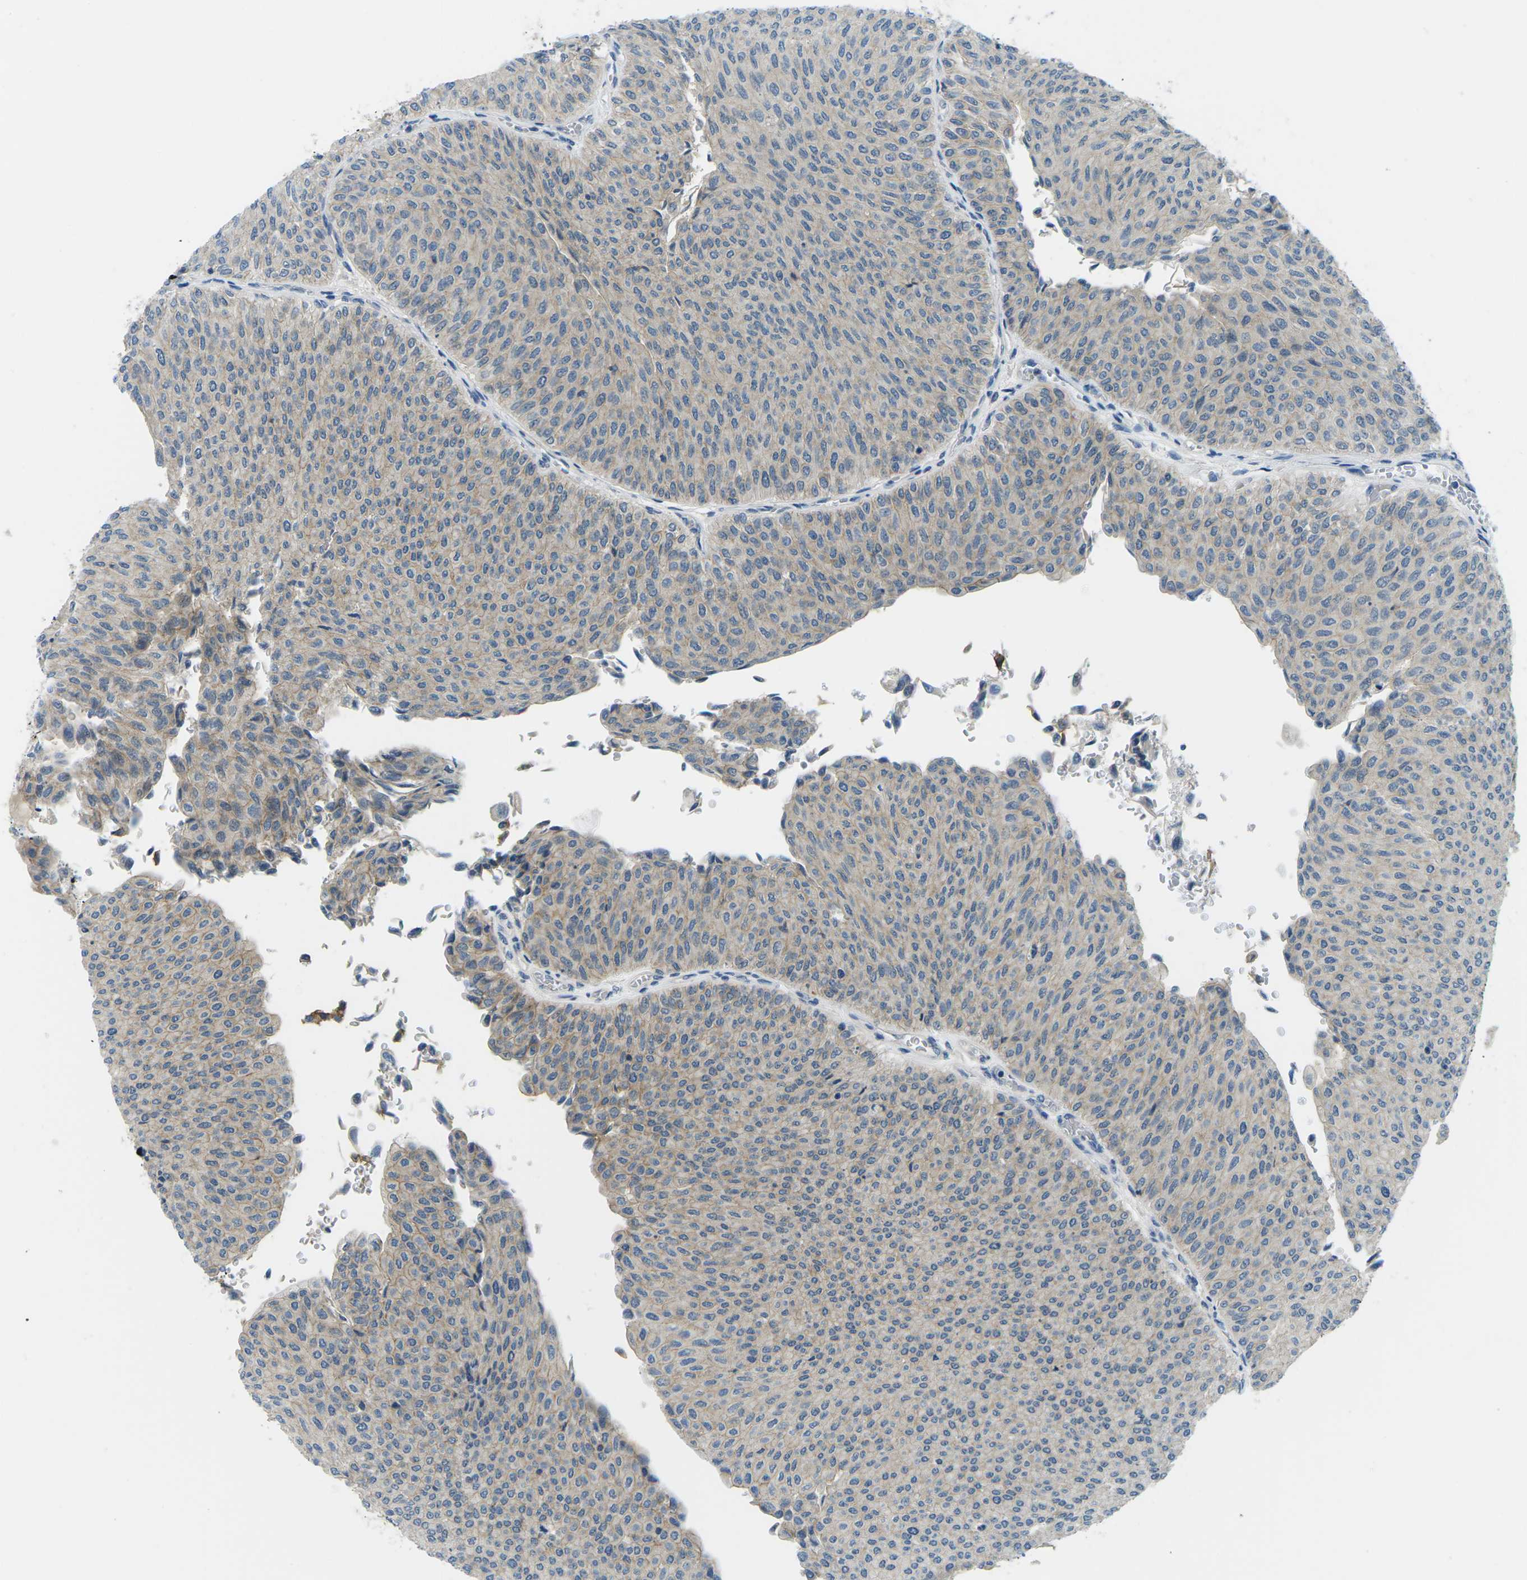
{"staining": {"intensity": "weak", "quantity": "<25%", "location": "cytoplasmic/membranous"}, "tissue": "urothelial cancer", "cell_type": "Tumor cells", "image_type": "cancer", "snomed": [{"axis": "morphology", "description": "Urothelial carcinoma, Low grade"}, {"axis": "topography", "description": "Urinary bladder"}], "caption": "Image shows no significant protein staining in tumor cells of urothelial carcinoma (low-grade).", "gene": "CTNND1", "patient": {"sex": "male", "age": 78}}